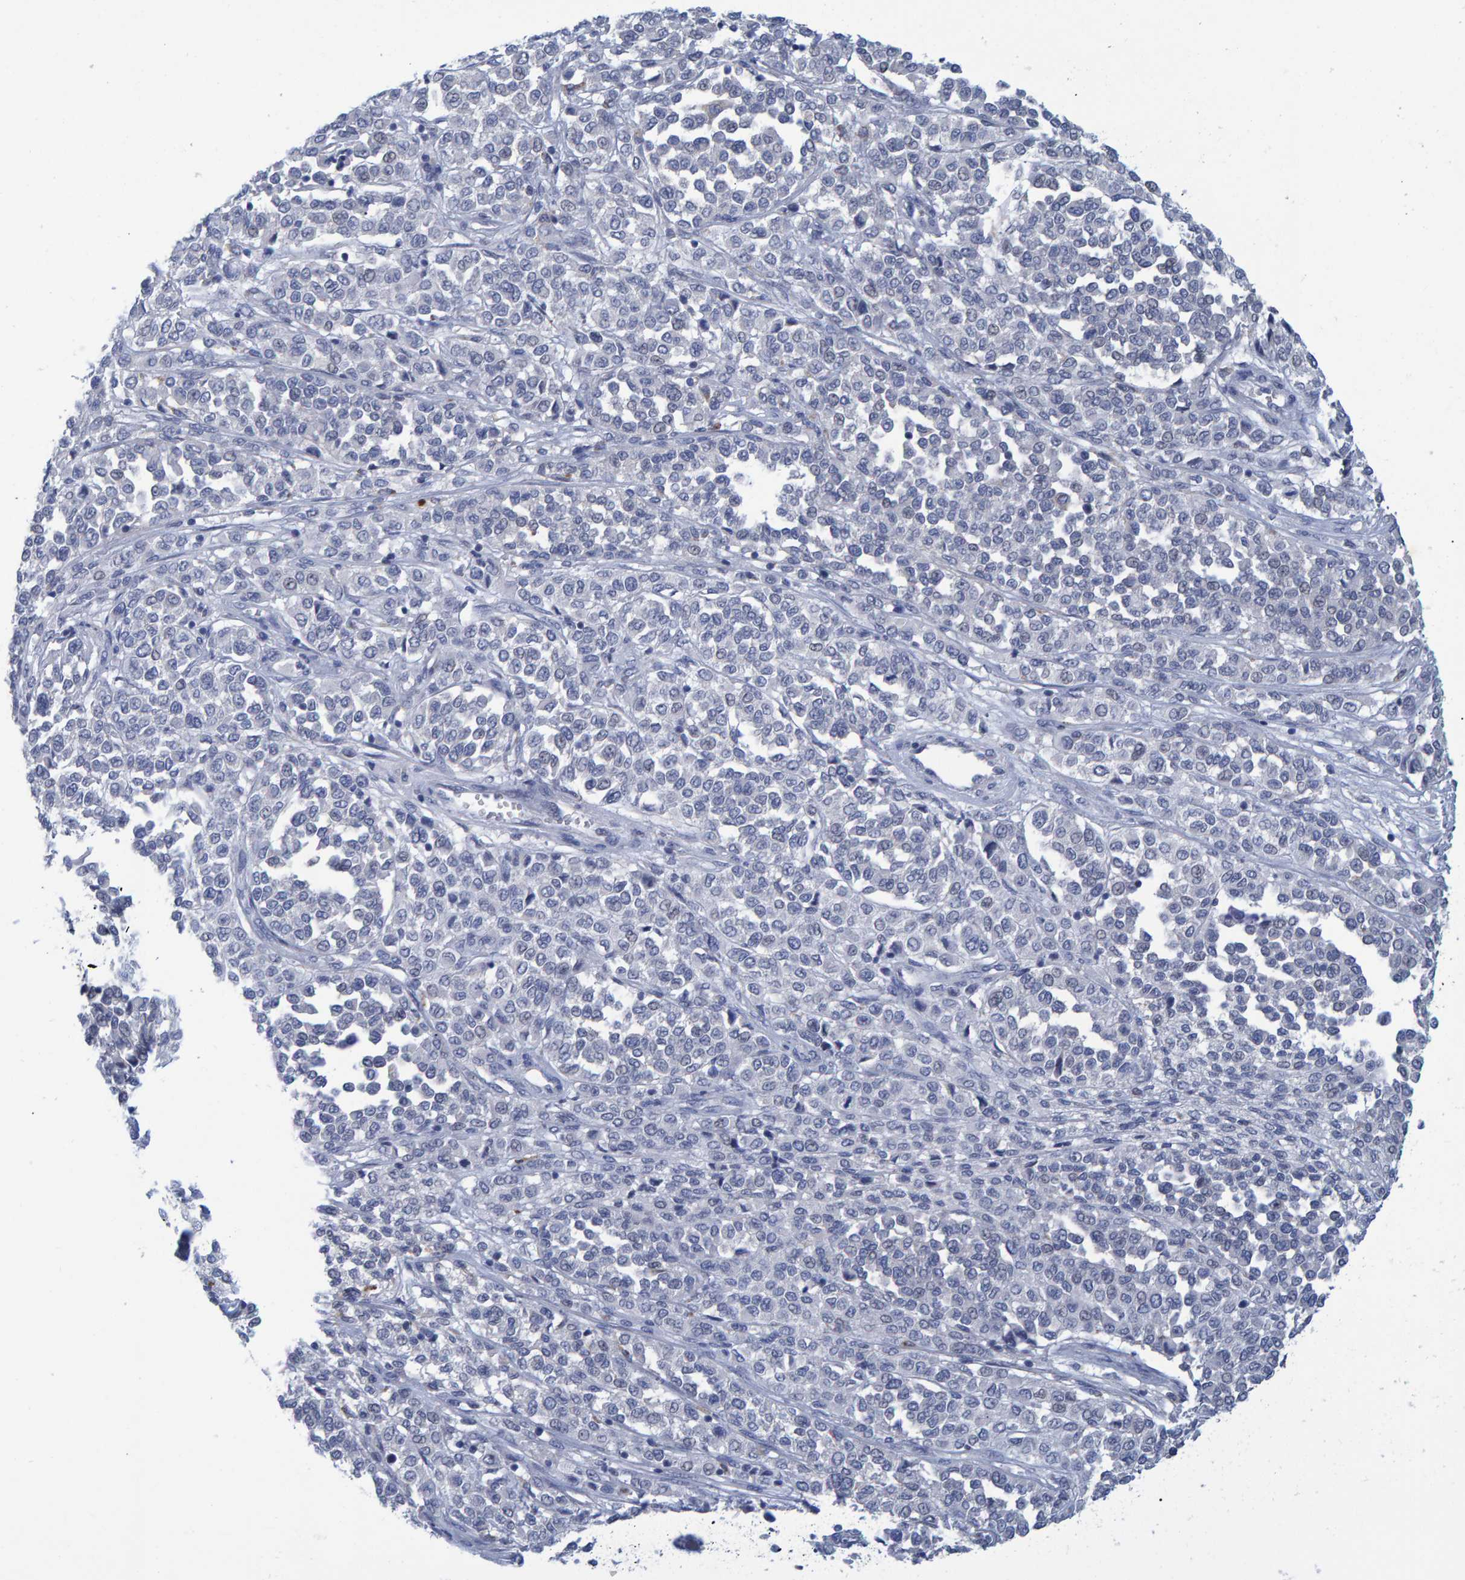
{"staining": {"intensity": "negative", "quantity": "none", "location": "none"}, "tissue": "melanoma", "cell_type": "Tumor cells", "image_type": "cancer", "snomed": [{"axis": "morphology", "description": "Malignant melanoma, Metastatic site"}, {"axis": "topography", "description": "Pancreas"}], "caption": "High power microscopy photomicrograph of an immunohistochemistry histopathology image of malignant melanoma (metastatic site), revealing no significant expression in tumor cells.", "gene": "PROCA1", "patient": {"sex": "female", "age": 30}}